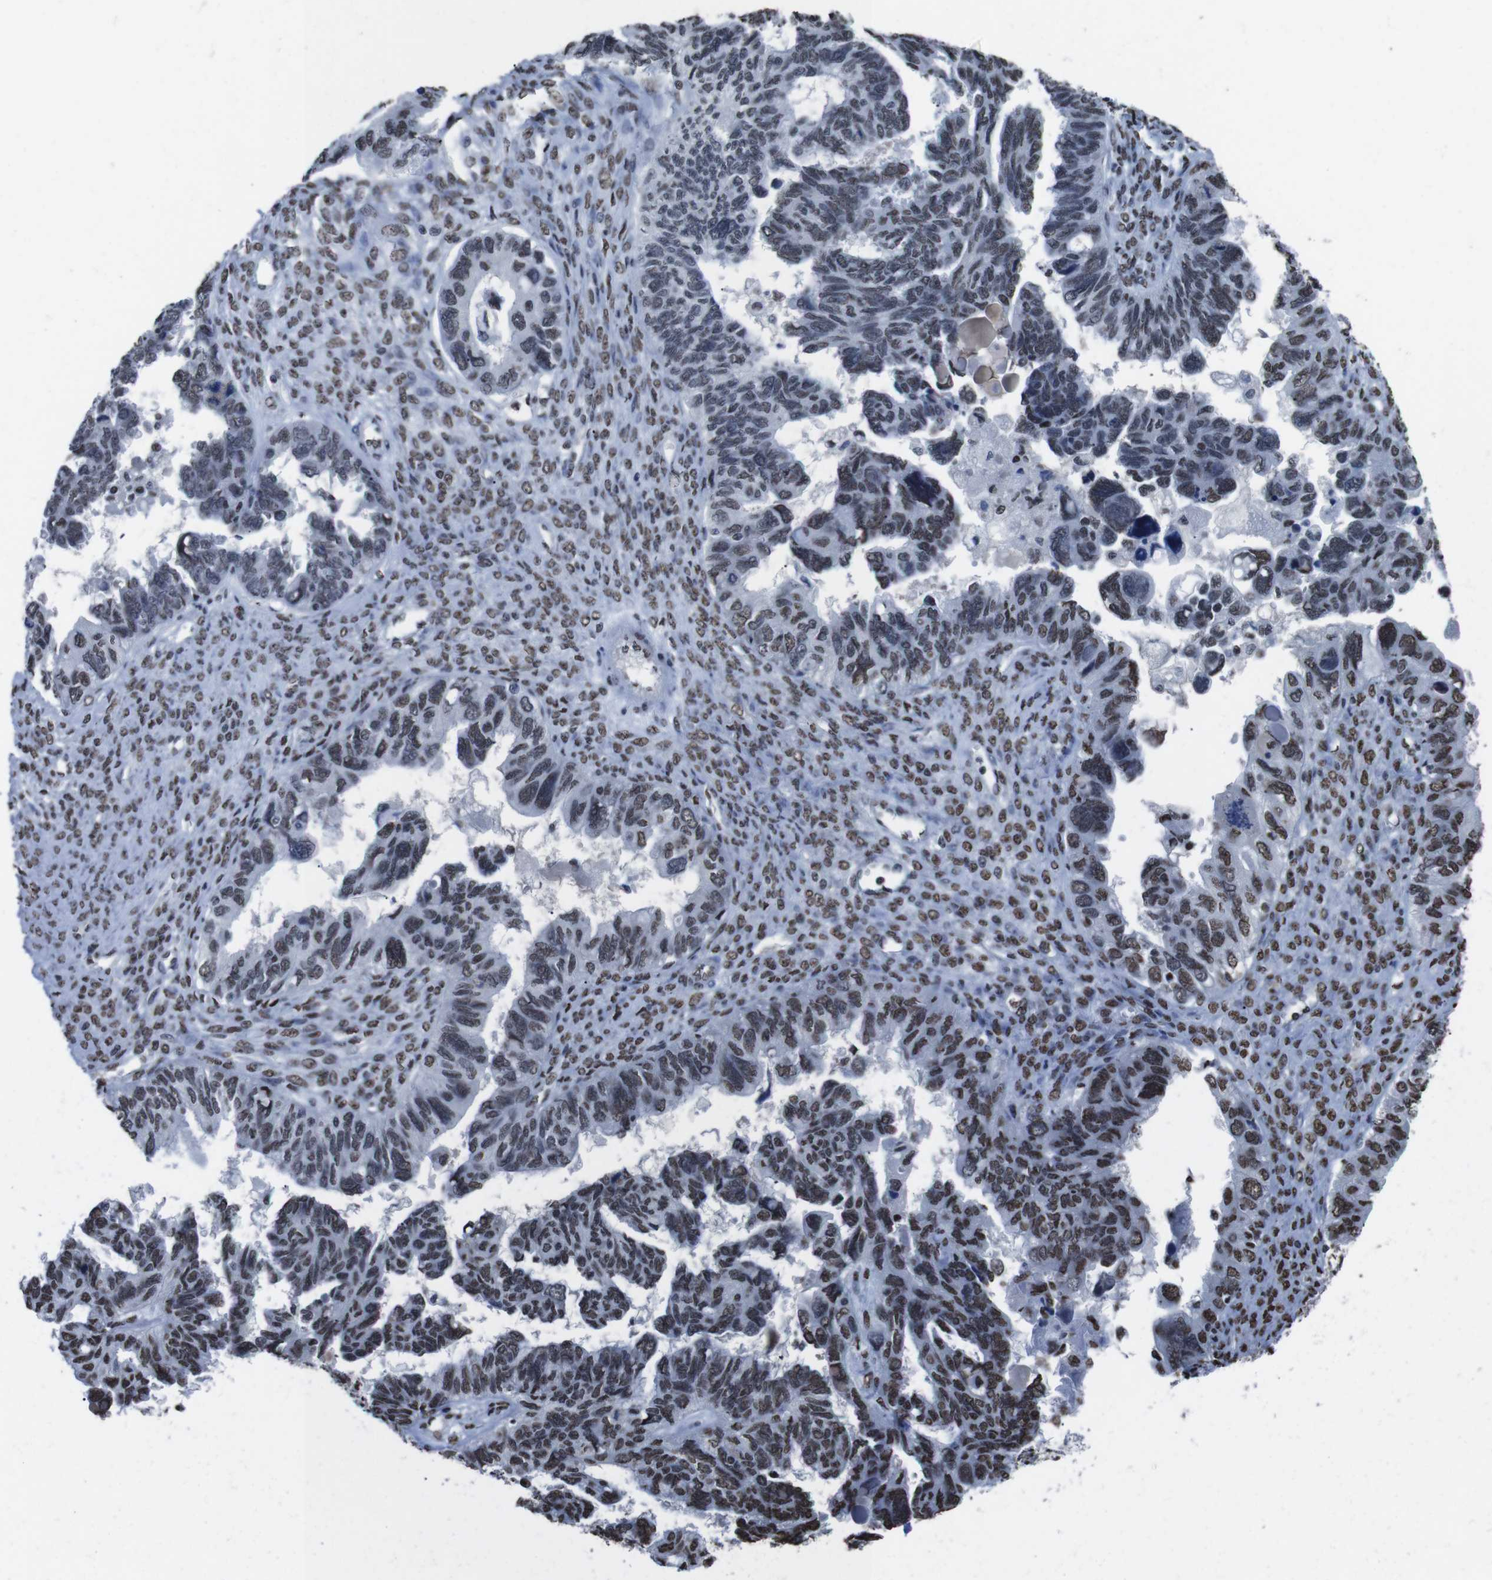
{"staining": {"intensity": "weak", "quantity": ">75%", "location": "nuclear"}, "tissue": "ovarian cancer", "cell_type": "Tumor cells", "image_type": "cancer", "snomed": [{"axis": "morphology", "description": "Cystadenocarcinoma, serous, NOS"}, {"axis": "topography", "description": "Ovary"}], "caption": "Immunohistochemistry (IHC) of human ovarian cancer (serous cystadenocarcinoma) shows low levels of weak nuclear positivity in approximately >75% of tumor cells. The protein of interest is shown in brown color, while the nuclei are stained blue.", "gene": "PIP4P2", "patient": {"sex": "female", "age": 79}}